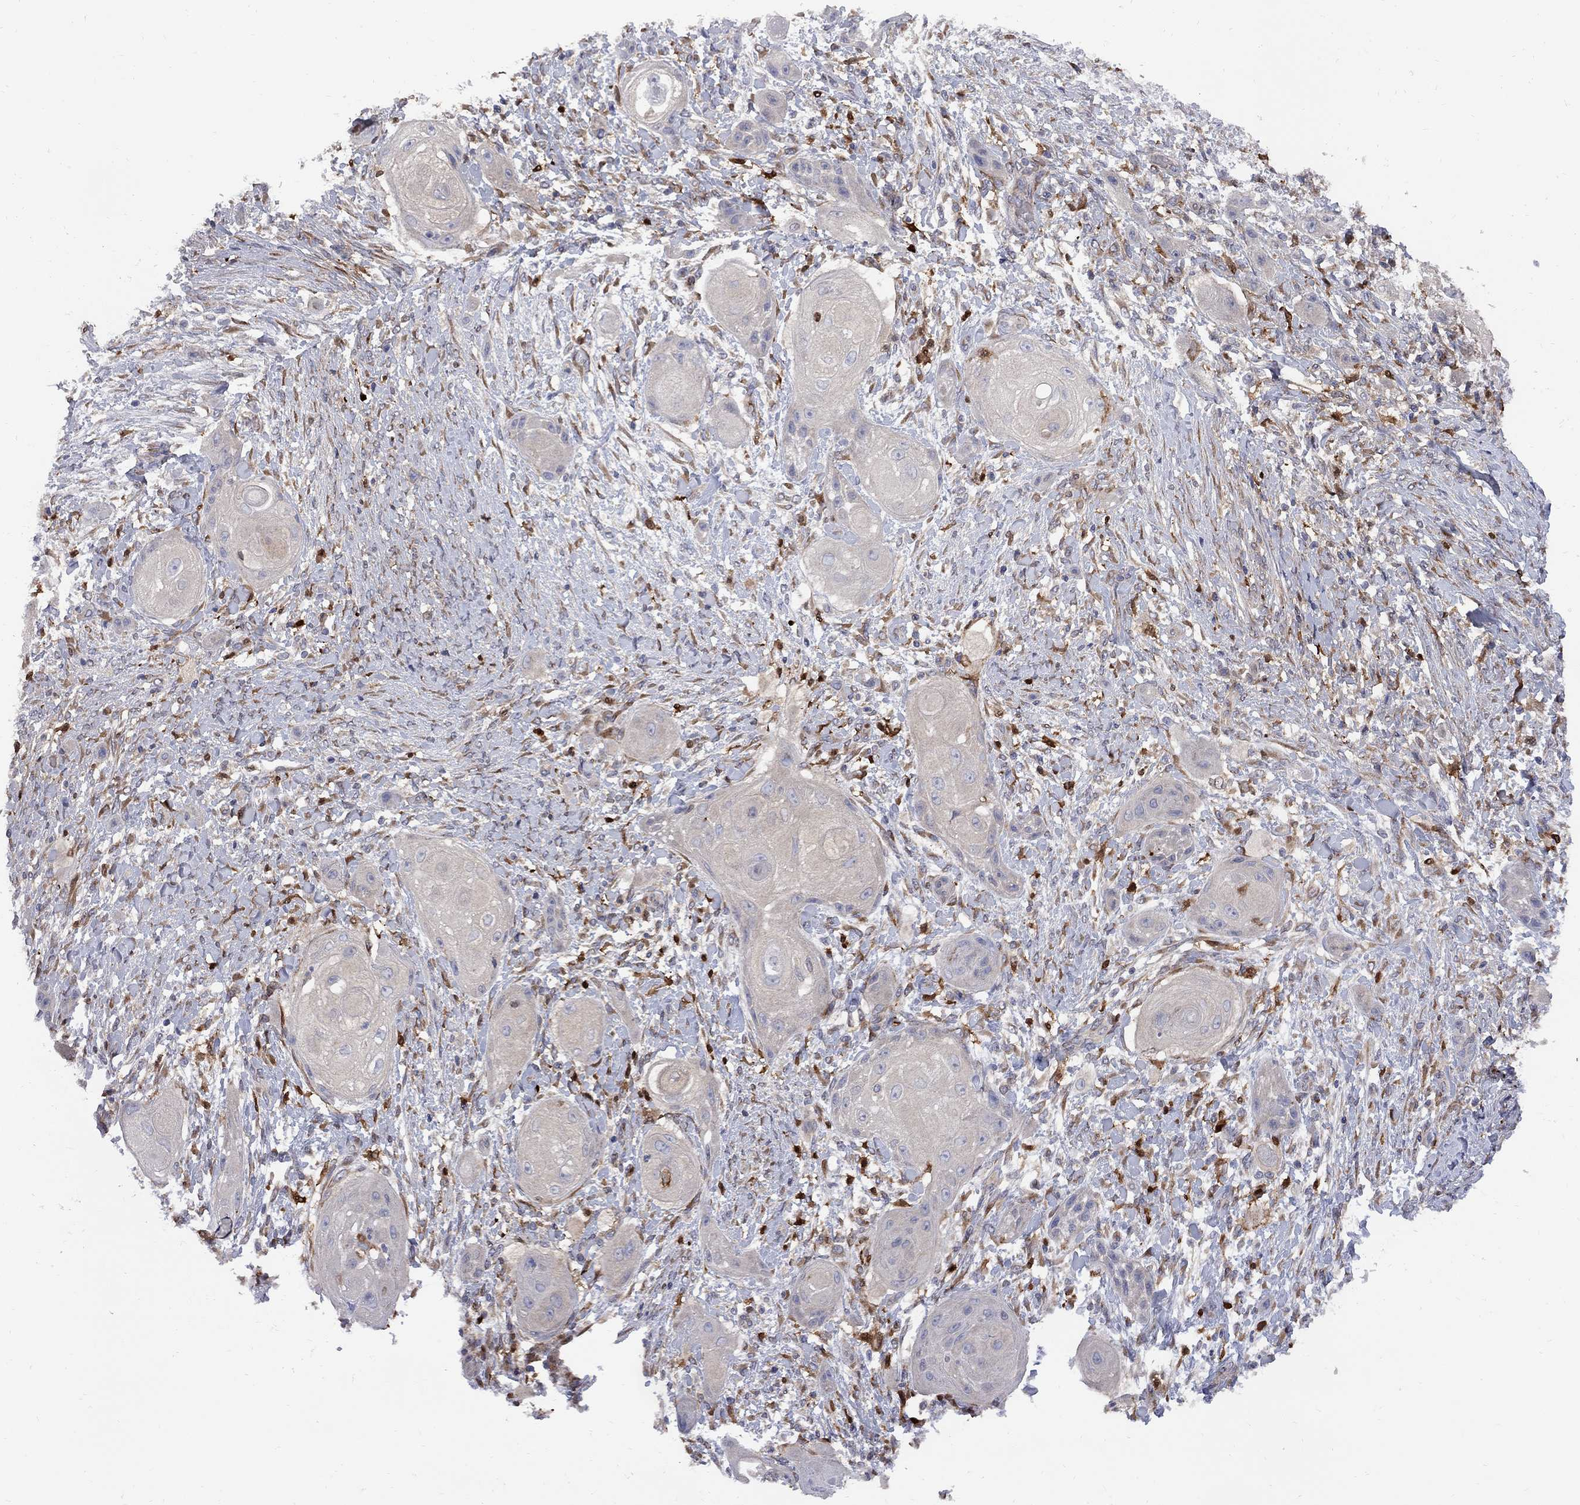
{"staining": {"intensity": "negative", "quantity": "none", "location": "none"}, "tissue": "skin cancer", "cell_type": "Tumor cells", "image_type": "cancer", "snomed": [{"axis": "morphology", "description": "Squamous cell carcinoma, NOS"}, {"axis": "topography", "description": "Skin"}], "caption": "An IHC histopathology image of squamous cell carcinoma (skin) is shown. There is no staining in tumor cells of squamous cell carcinoma (skin).", "gene": "MTHFR", "patient": {"sex": "male", "age": 62}}